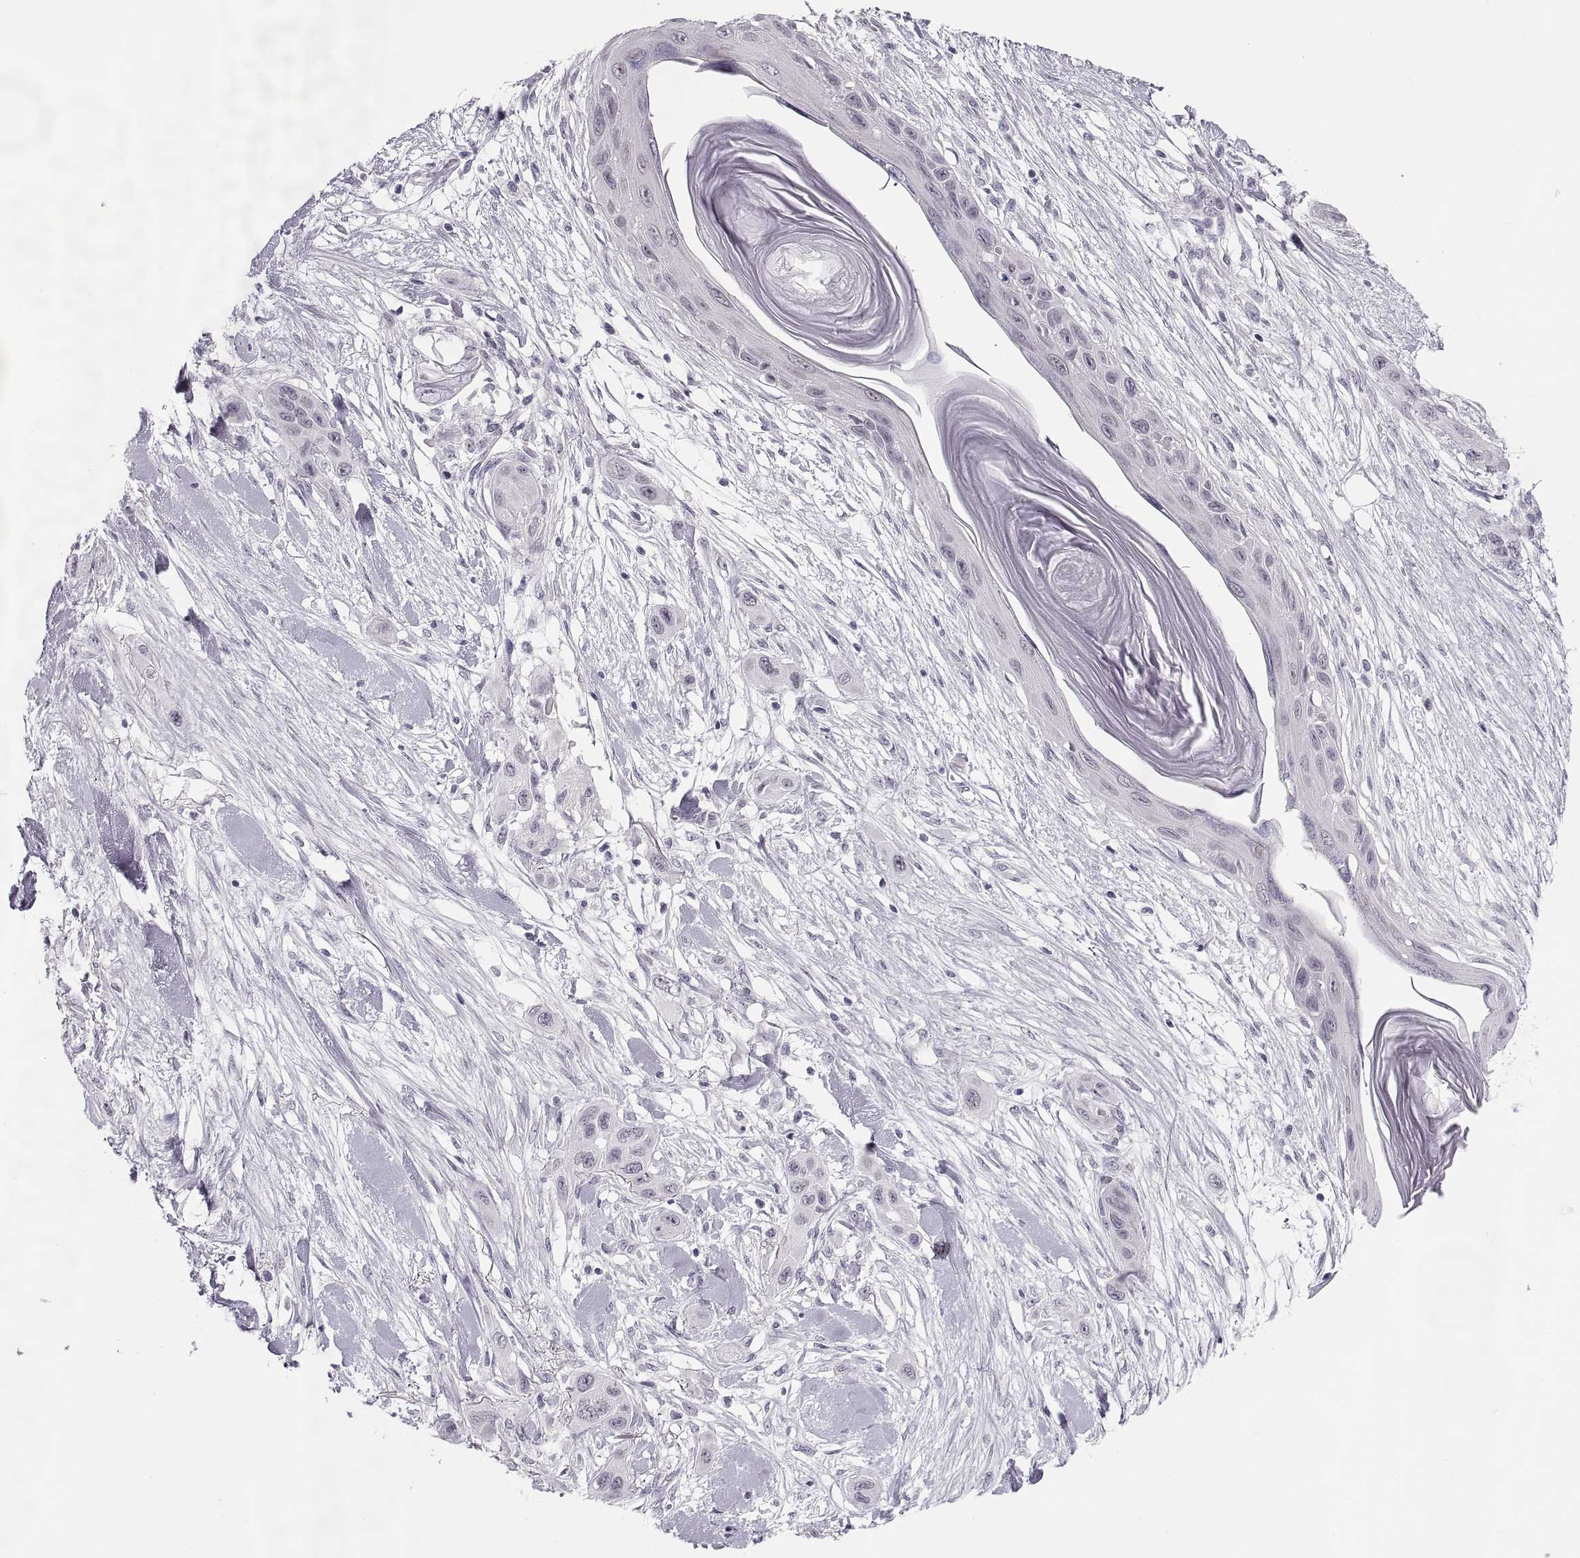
{"staining": {"intensity": "negative", "quantity": "none", "location": "none"}, "tissue": "skin cancer", "cell_type": "Tumor cells", "image_type": "cancer", "snomed": [{"axis": "morphology", "description": "Squamous cell carcinoma, NOS"}, {"axis": "topography", "description": "Skin"}], "caption": "Immunohistochemical staining of human skin cancer reveals no significant expression in tumor cells. (Stains: DAB immunohistochemistry (IHC) with hematoxylin counter stain, Microscopy: brightfield microscopy at high magnification).", "gene": "C3orf22", "patient": {"sex": "male", "age": 79}}